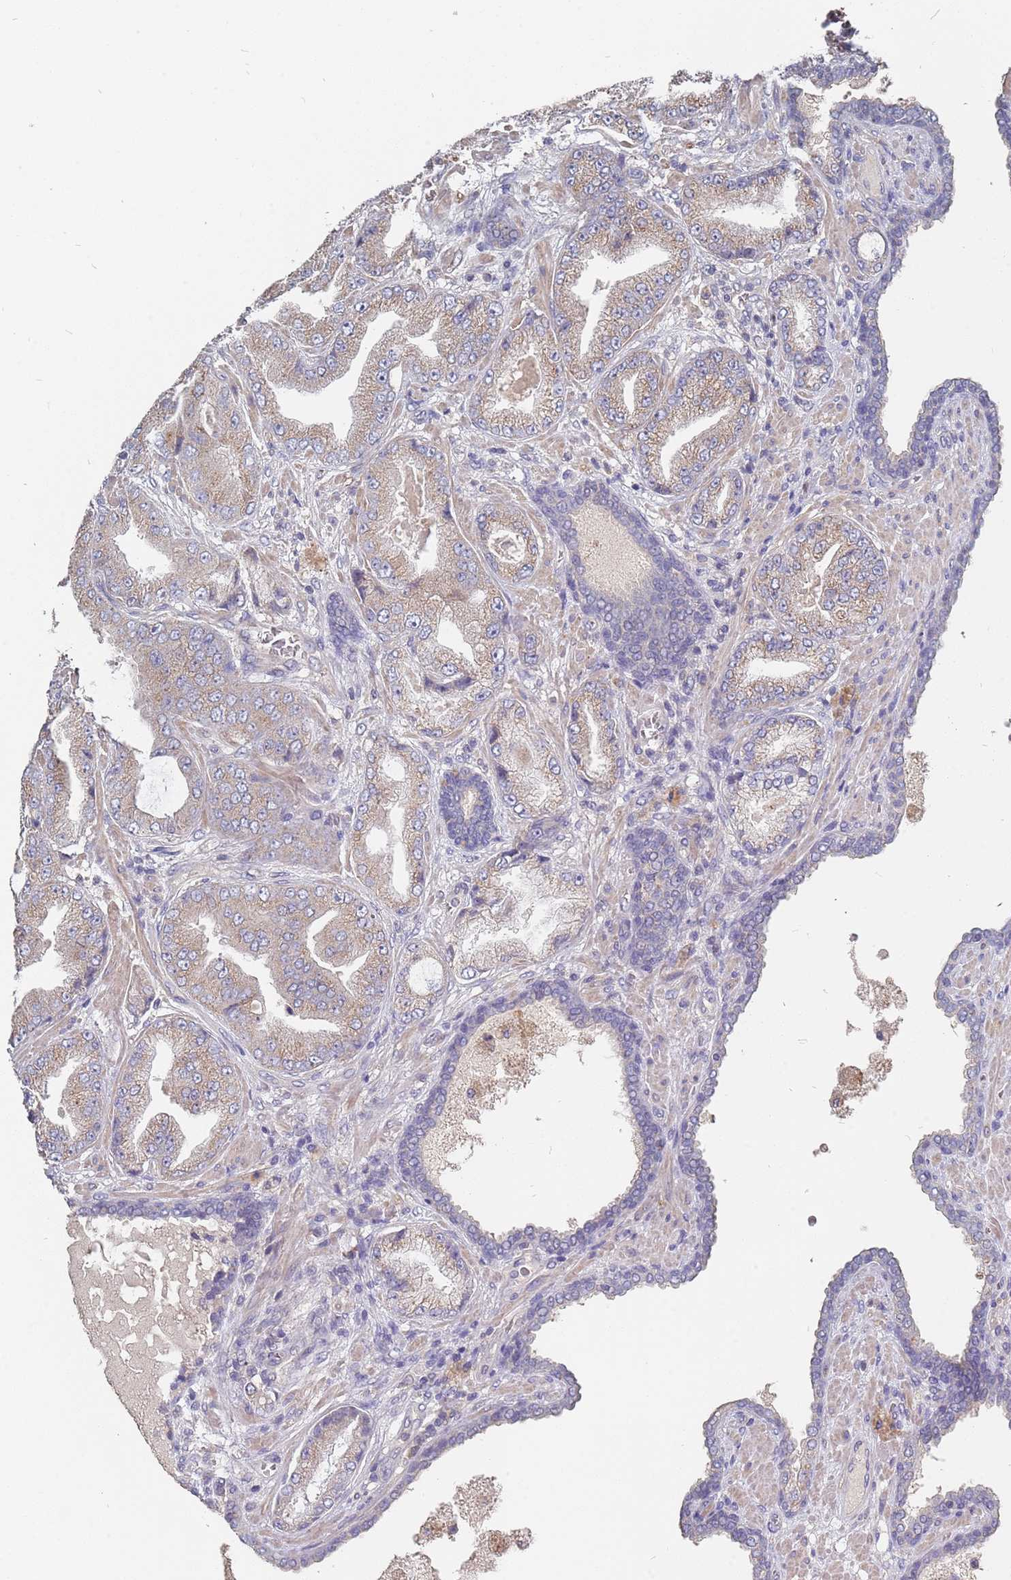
{"staining": {"intensity": "weak", "quantity": "25%-75%", "location": "cytoplasmic/membranous"}, "tissue": "prostate cancer", "cell_type": "Tumor cells", "image_type": "cancer", "snomed": [{"axis": "morphology", "description": "Adenocarcinoma, High grade"}, {"axis": "topography", "description": "Prostate"}], "caption": "A brown stain labels weak cytoplasmic/membranous expression of a protein in human prostate cancer (high-grade adenocarcinoma) tumor cells.", "gene": "TCEANC2", "patient": {"sex": "male", "age": 68}}